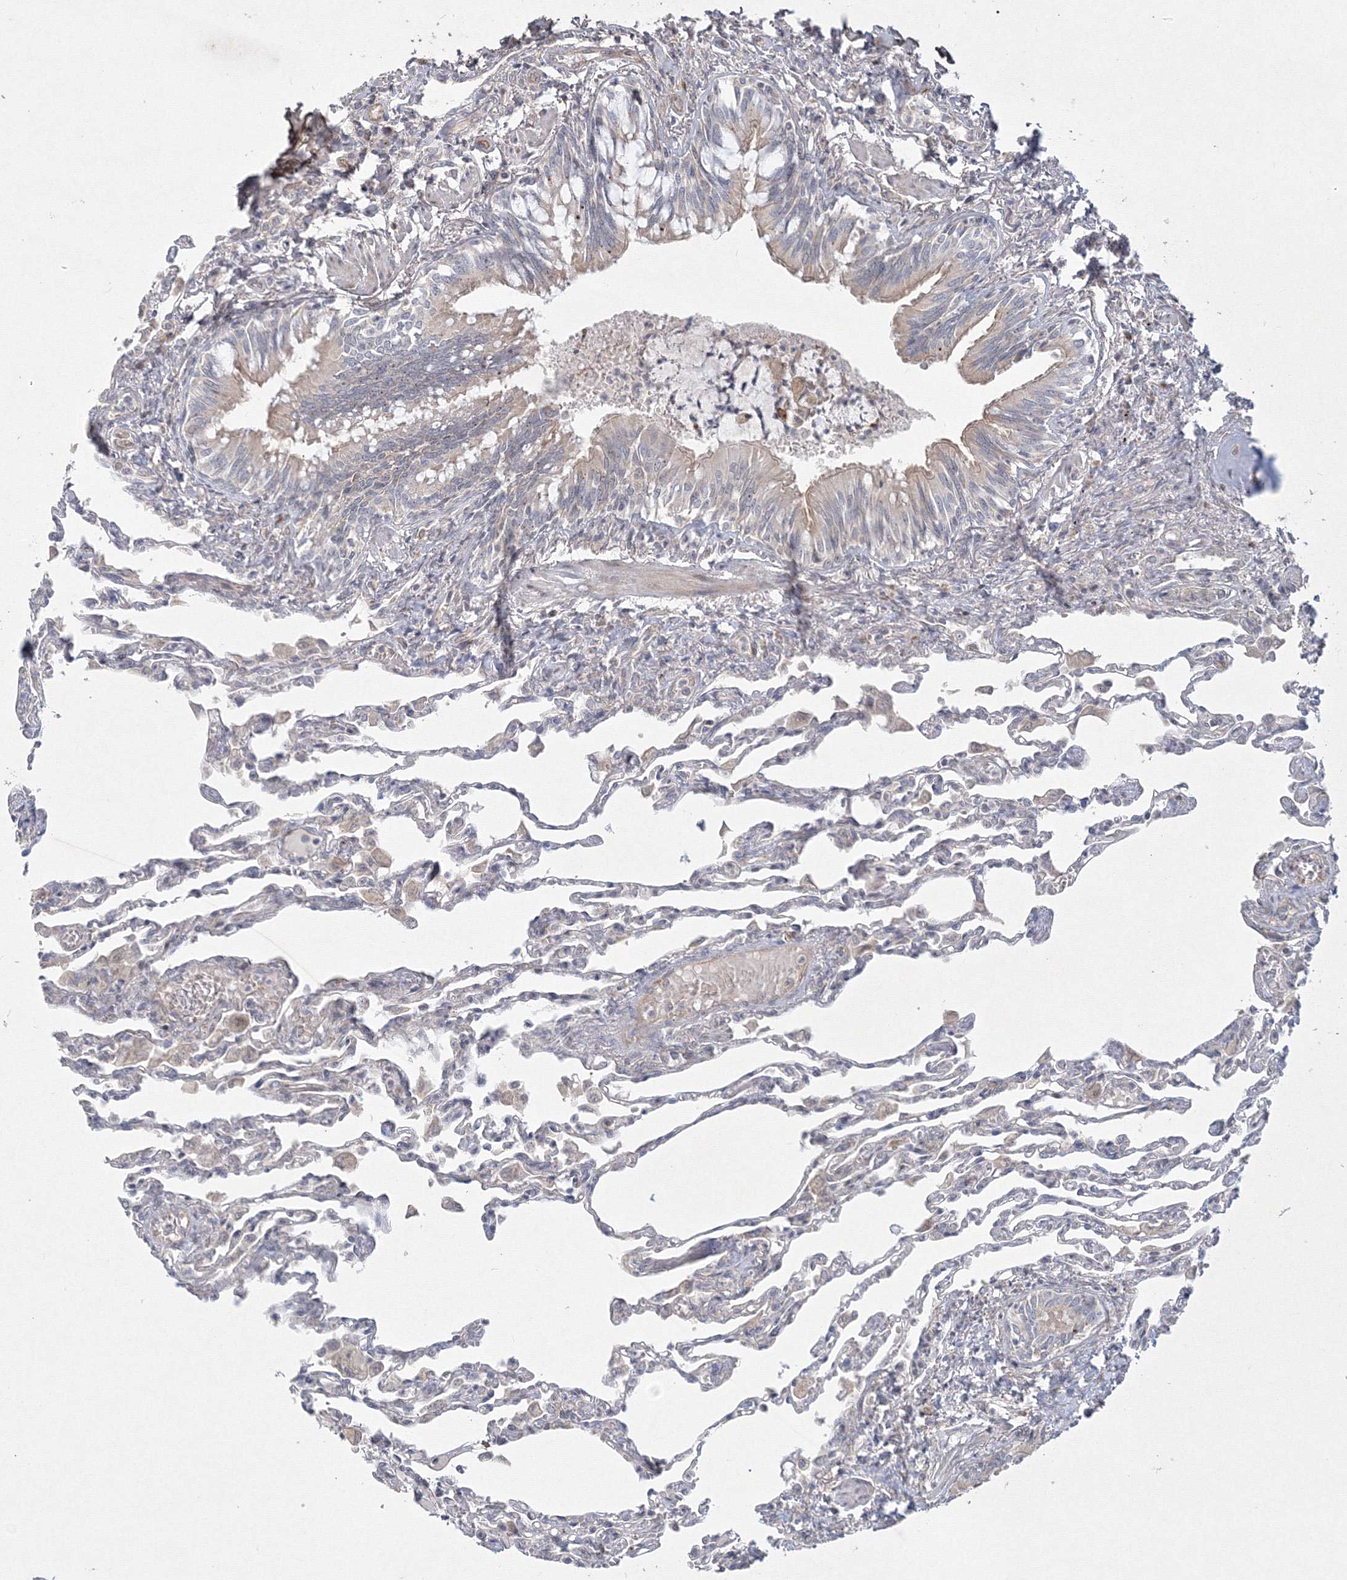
{"staining": {"intensity": "negative", "quantity": "none", "location": "none"}, "tissue": "lung", "cell_type": "Alveolar cells", "image_type": "normal", "snomed": [{"axis": "morphology", "description": "Normal tissue, NOS"}, {"axis": "topography", "description": "Bronchus"}, {"axis": "topography", "description": "Lung"}], "caption": "DAB (3,3'-diaminobenzidine) immunohistochemical staining of normal human lung demonstrates no significant expression in alveolar cells.", "gene": "WDR49", "patient": {"sex": "female", "age": 49}}